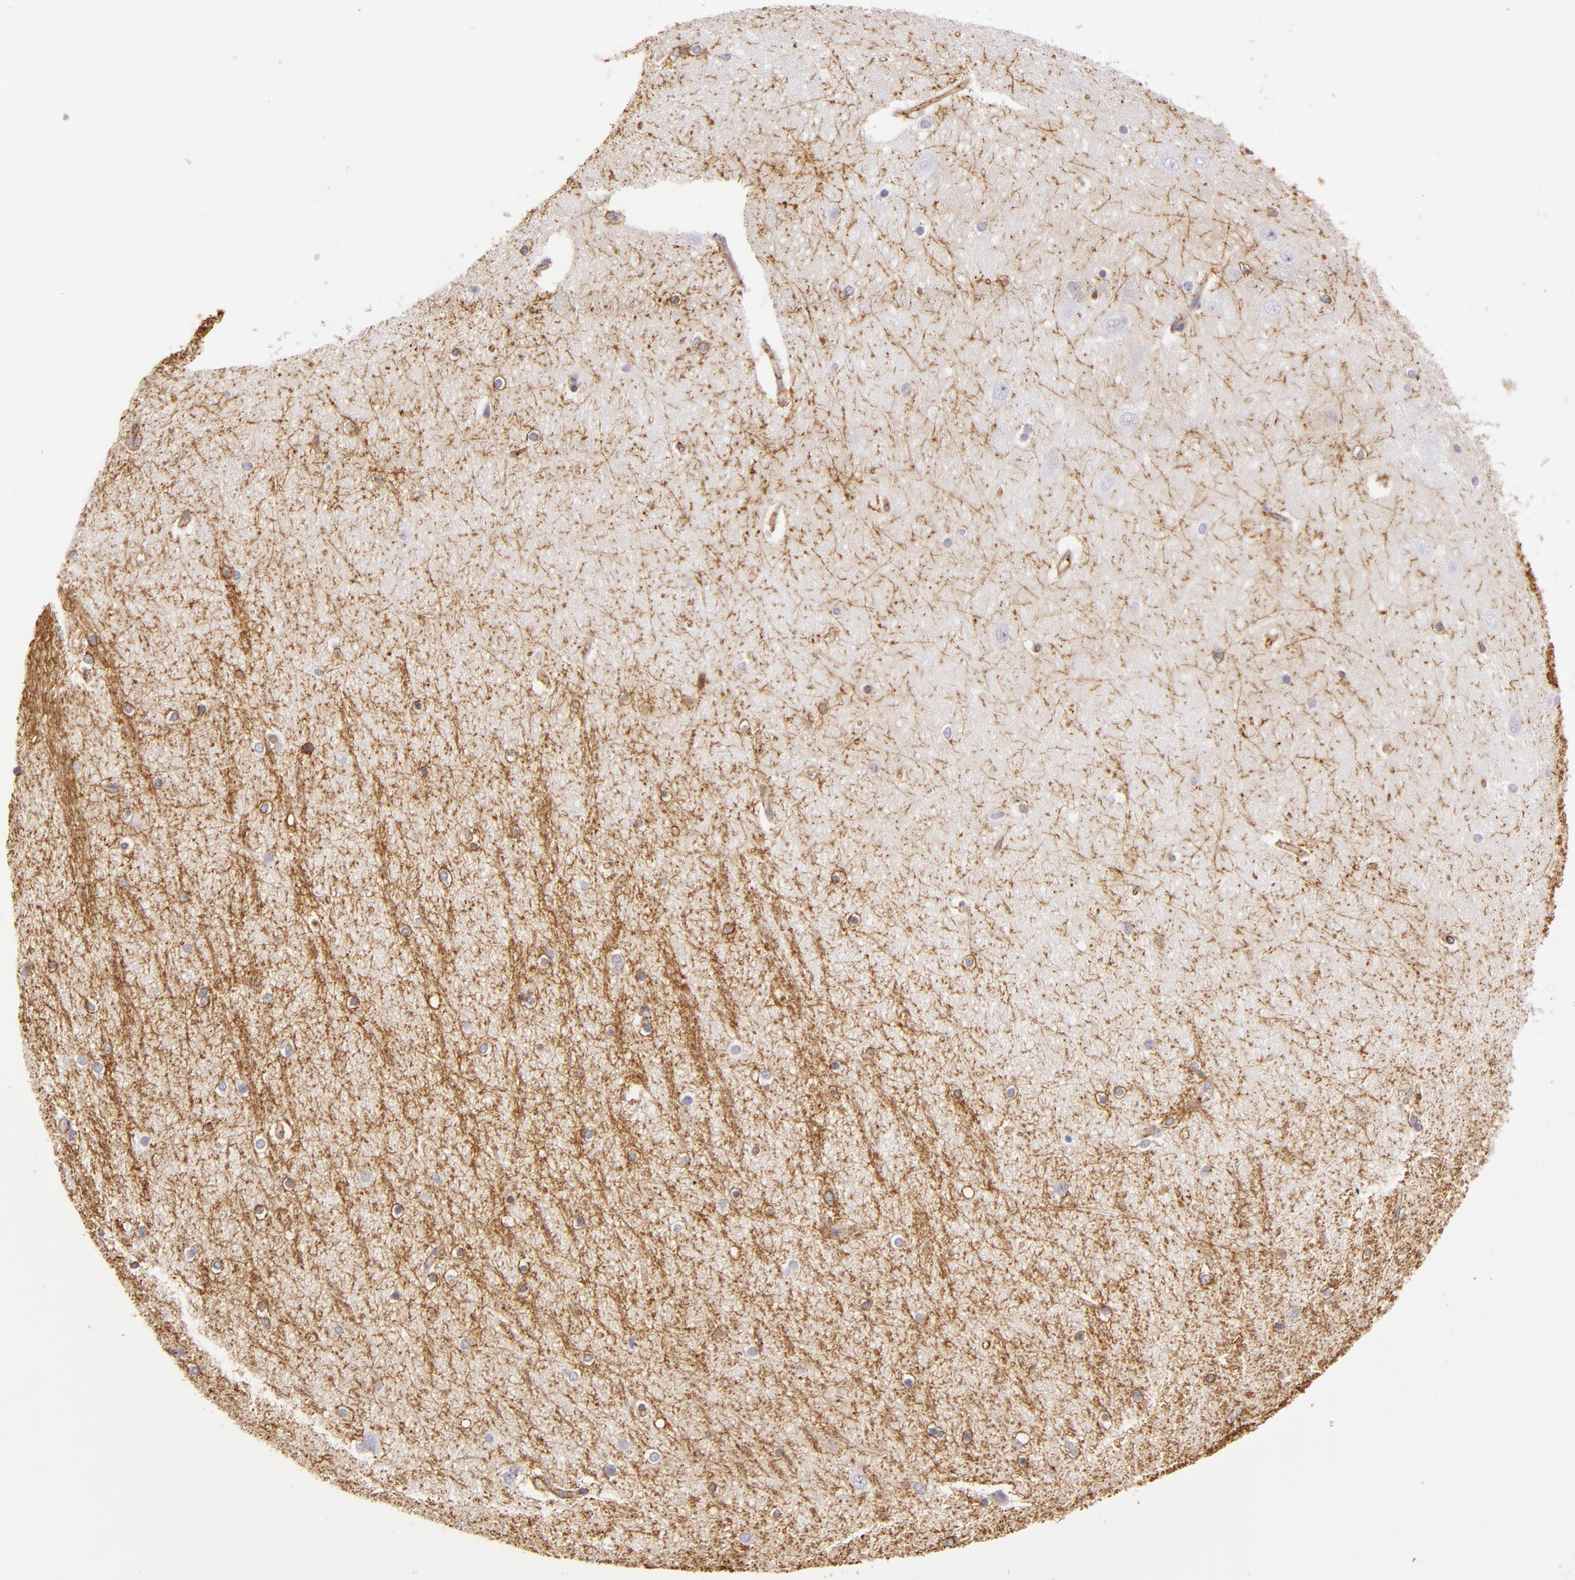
{"staining": {"intensity": "moderate", "quantity": "<25%", "location": "cytoplasmic/membranous"}, "tissue": "hippocampus", "cell_type": "Glial cells", "image_type": "normal", "snomed": [{"axis": "morphology", "description": "Normal tissue, NOS"}, {"axis": "topography", "description": "Hippocampus"}], "caption": "Human hippocampus stained with a brown dye demonstrates moderate cytoplasmic/membranous positive positivity in about <25% of glial cells.", "gene": "CD9", "patient": {"sex": "female", "age": 54}}